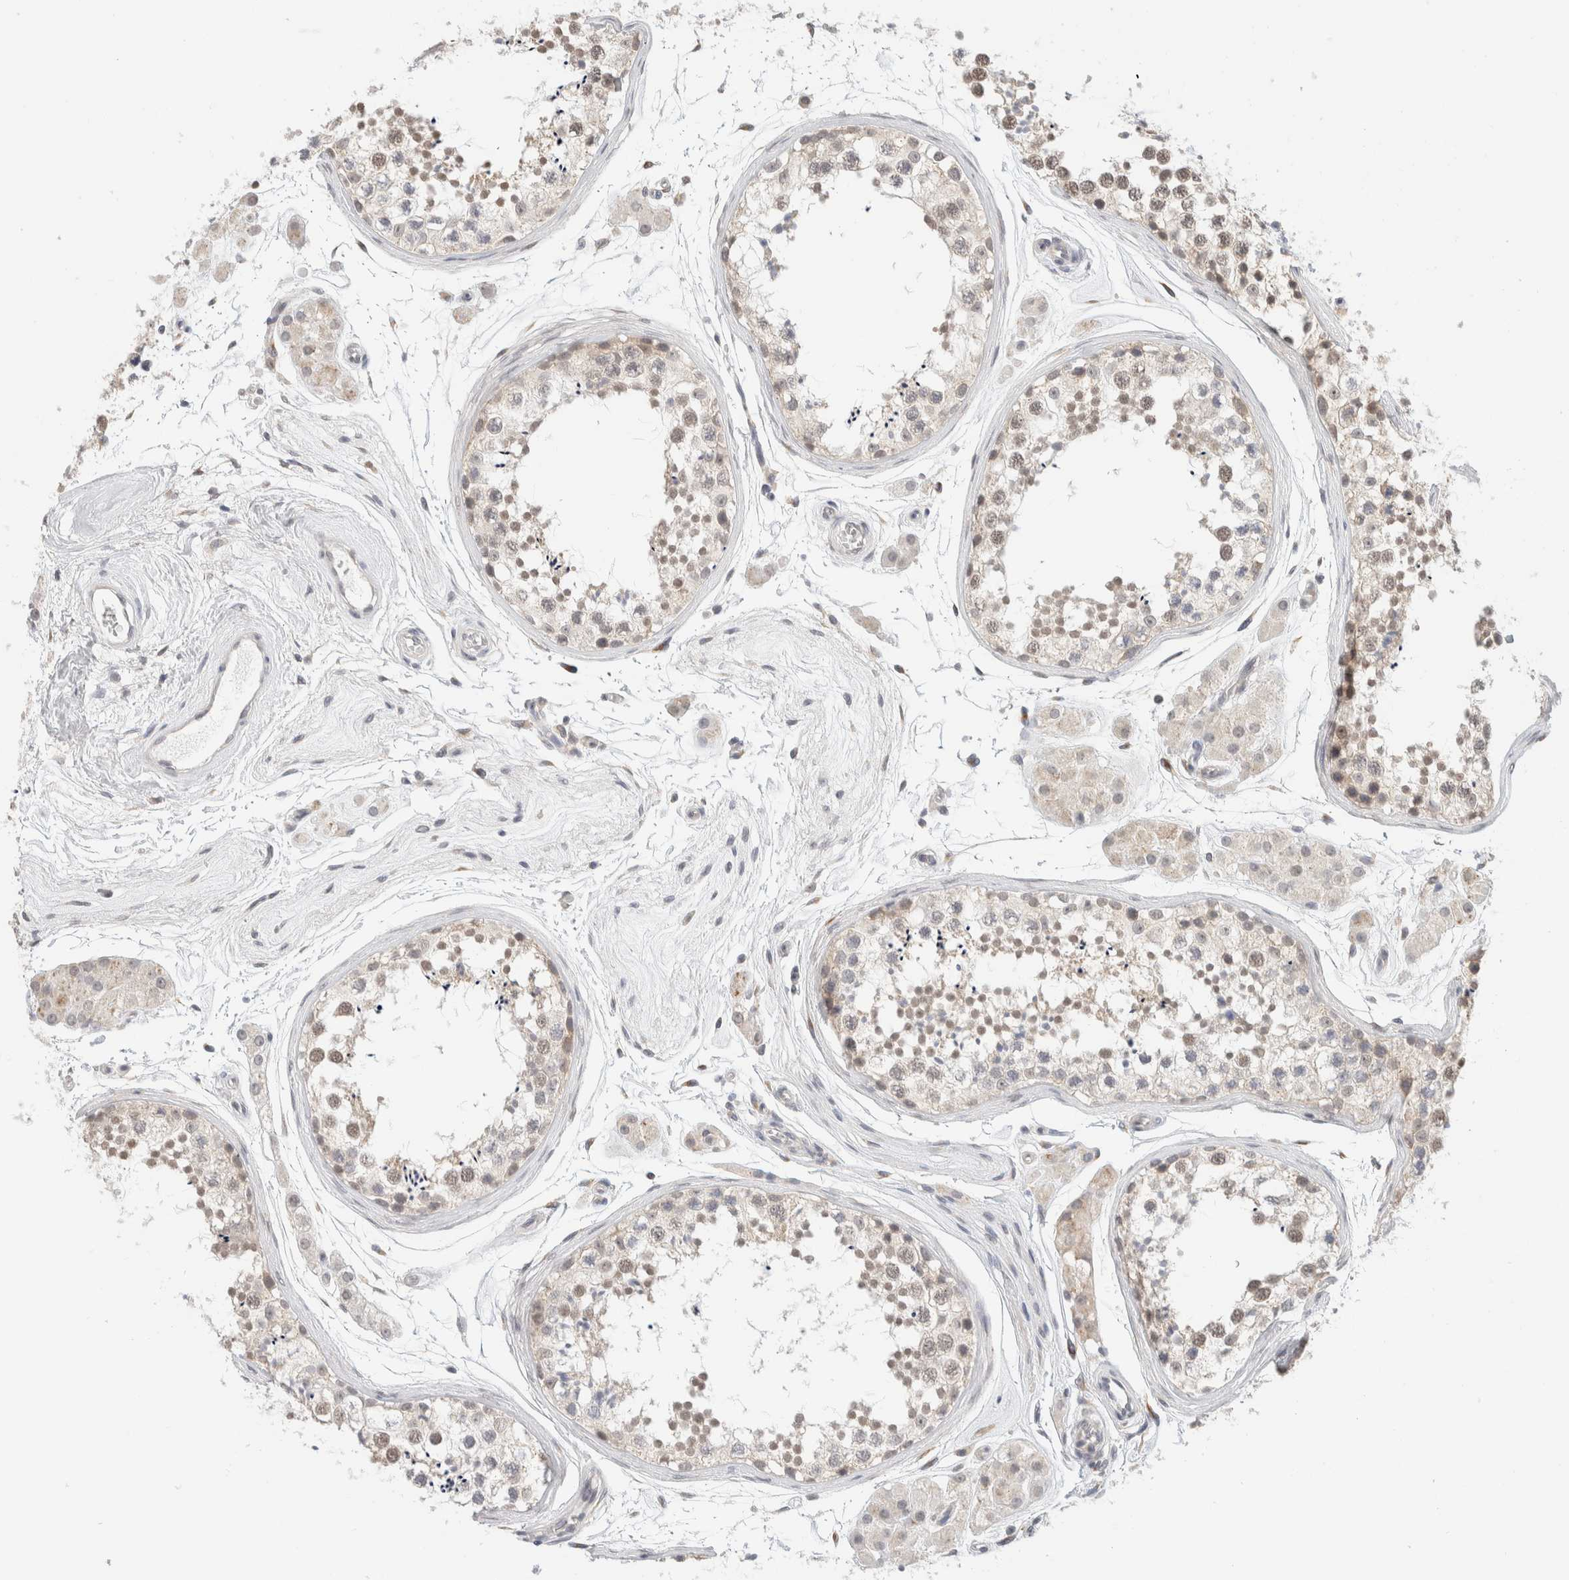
{"staining": {"intensity": "weak", "quantity": "25%-75%", "location": "cytoplasmic/membranous,nuclear"}, "tissue": "testis", "cell_type": "Cells in seminiferous ducts", "image_type": "normal", "snomed": [{"axis": "morphology", "description": "Normal tissue, NOS"}, {"axis": "topography", "description": "Testis"}], "caption": "A brown stain shows weak cytoplasmic/membranous,nuclear positivity of a protein in cells in seminiferous ducts of normal human testis. (brown staining indicates protein expression, while blue staining denotes nuclei).", "gene": "HDLBP", "patient": {"sex": "male", "age": 56}}